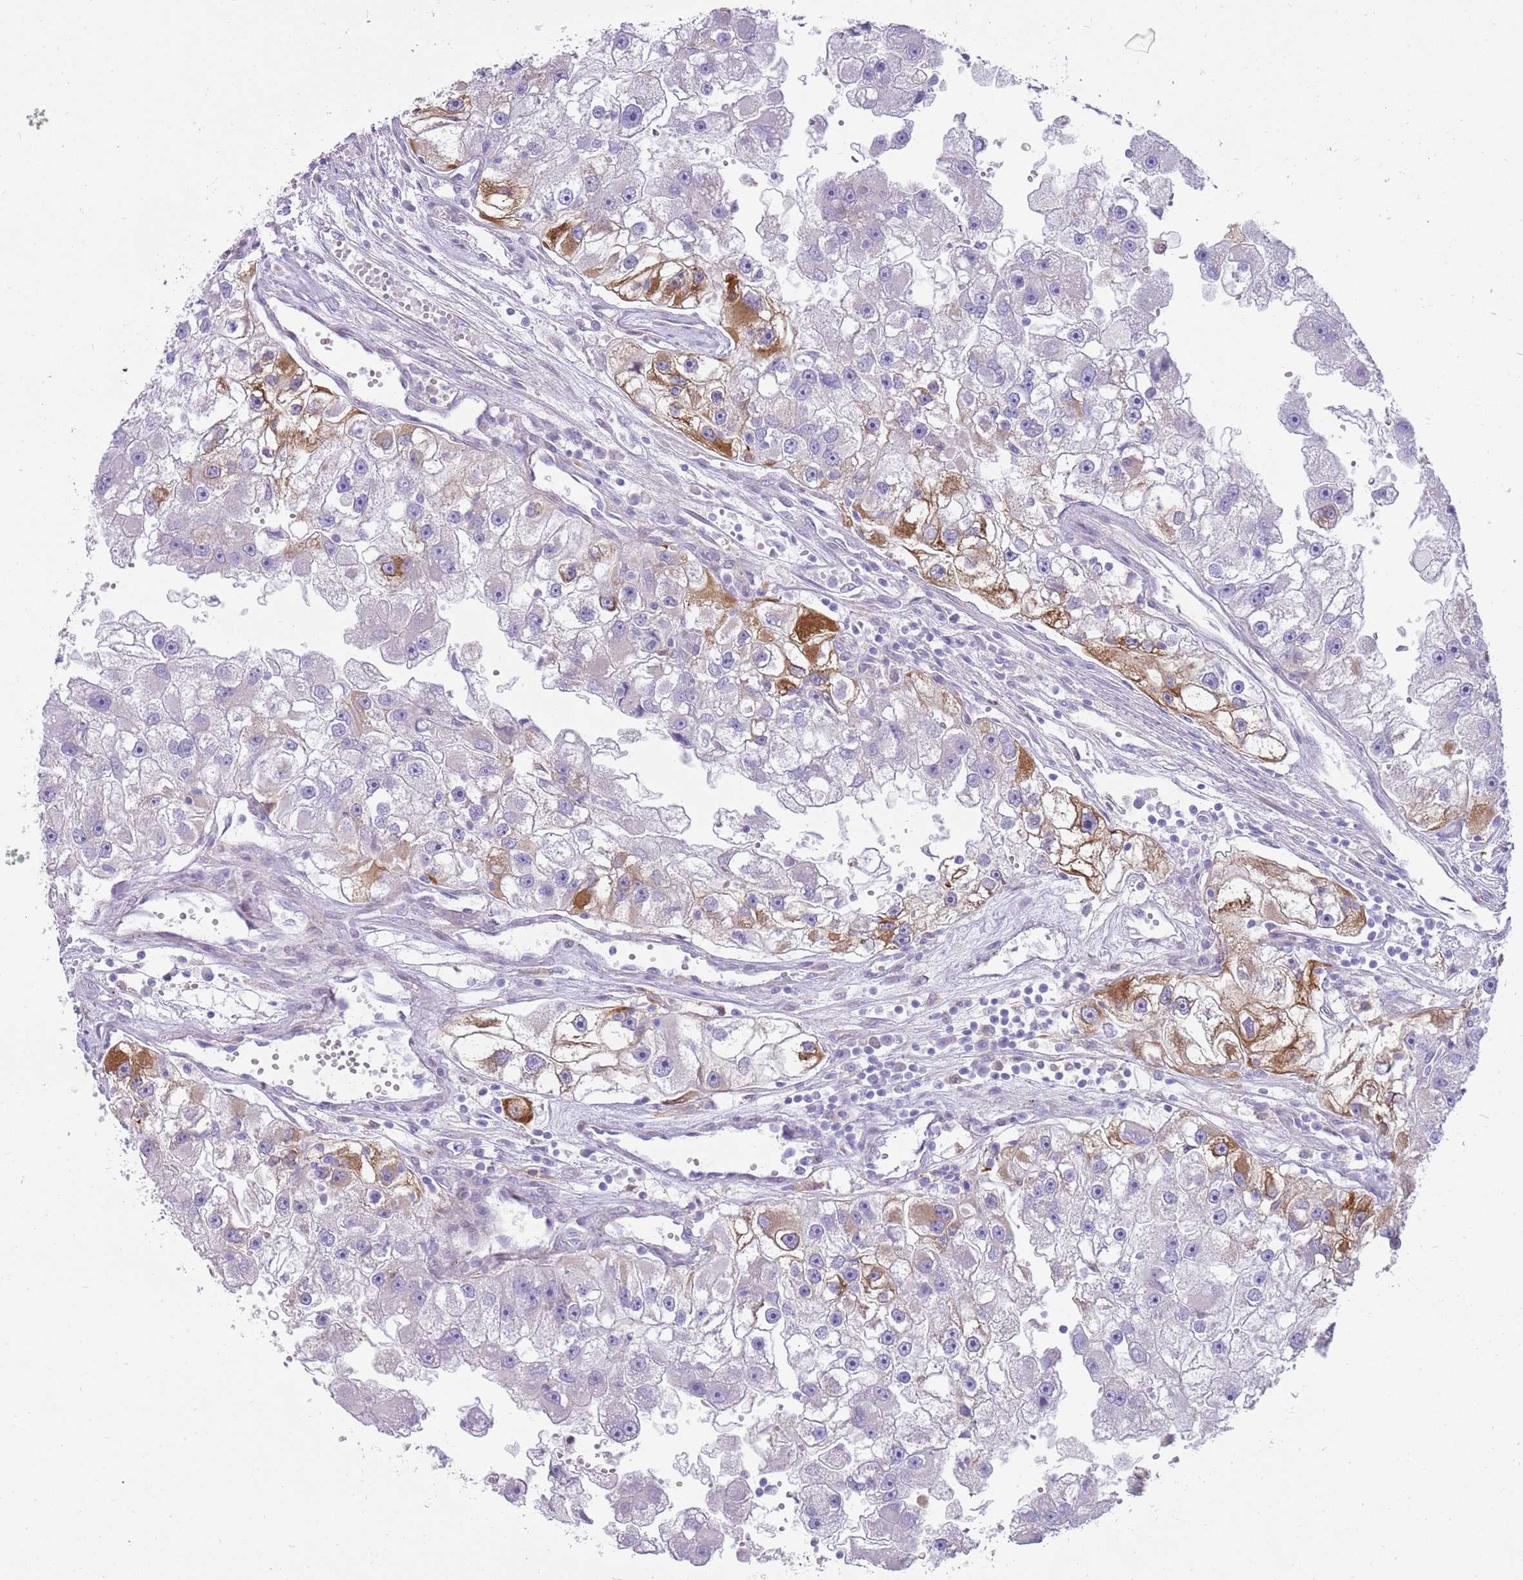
{"staining": {"intensity": "moderate", "quantity": "<25%", "location": "cytoplasmic/membranous"}, "tissue": "renal cancer", "cell_type": "Tumor cells", "image_type": "cancer", "snomed": [{"axis": "morphology", "description": "Adenocarcinoma, NOS"}, {"axis": "topography", "description": "Kidney"}], "caption": "Immunohistochemistry (DAB) staining of human renal cancer shows moderate cytoplasmic/membranous protein staining in approximately <25% of tumor cells. (brown staining indicates protein expression, while blue staining denotes nuclei).", "gene": "DIPK1C", "patient": {"sex": "male", "age": 63}}